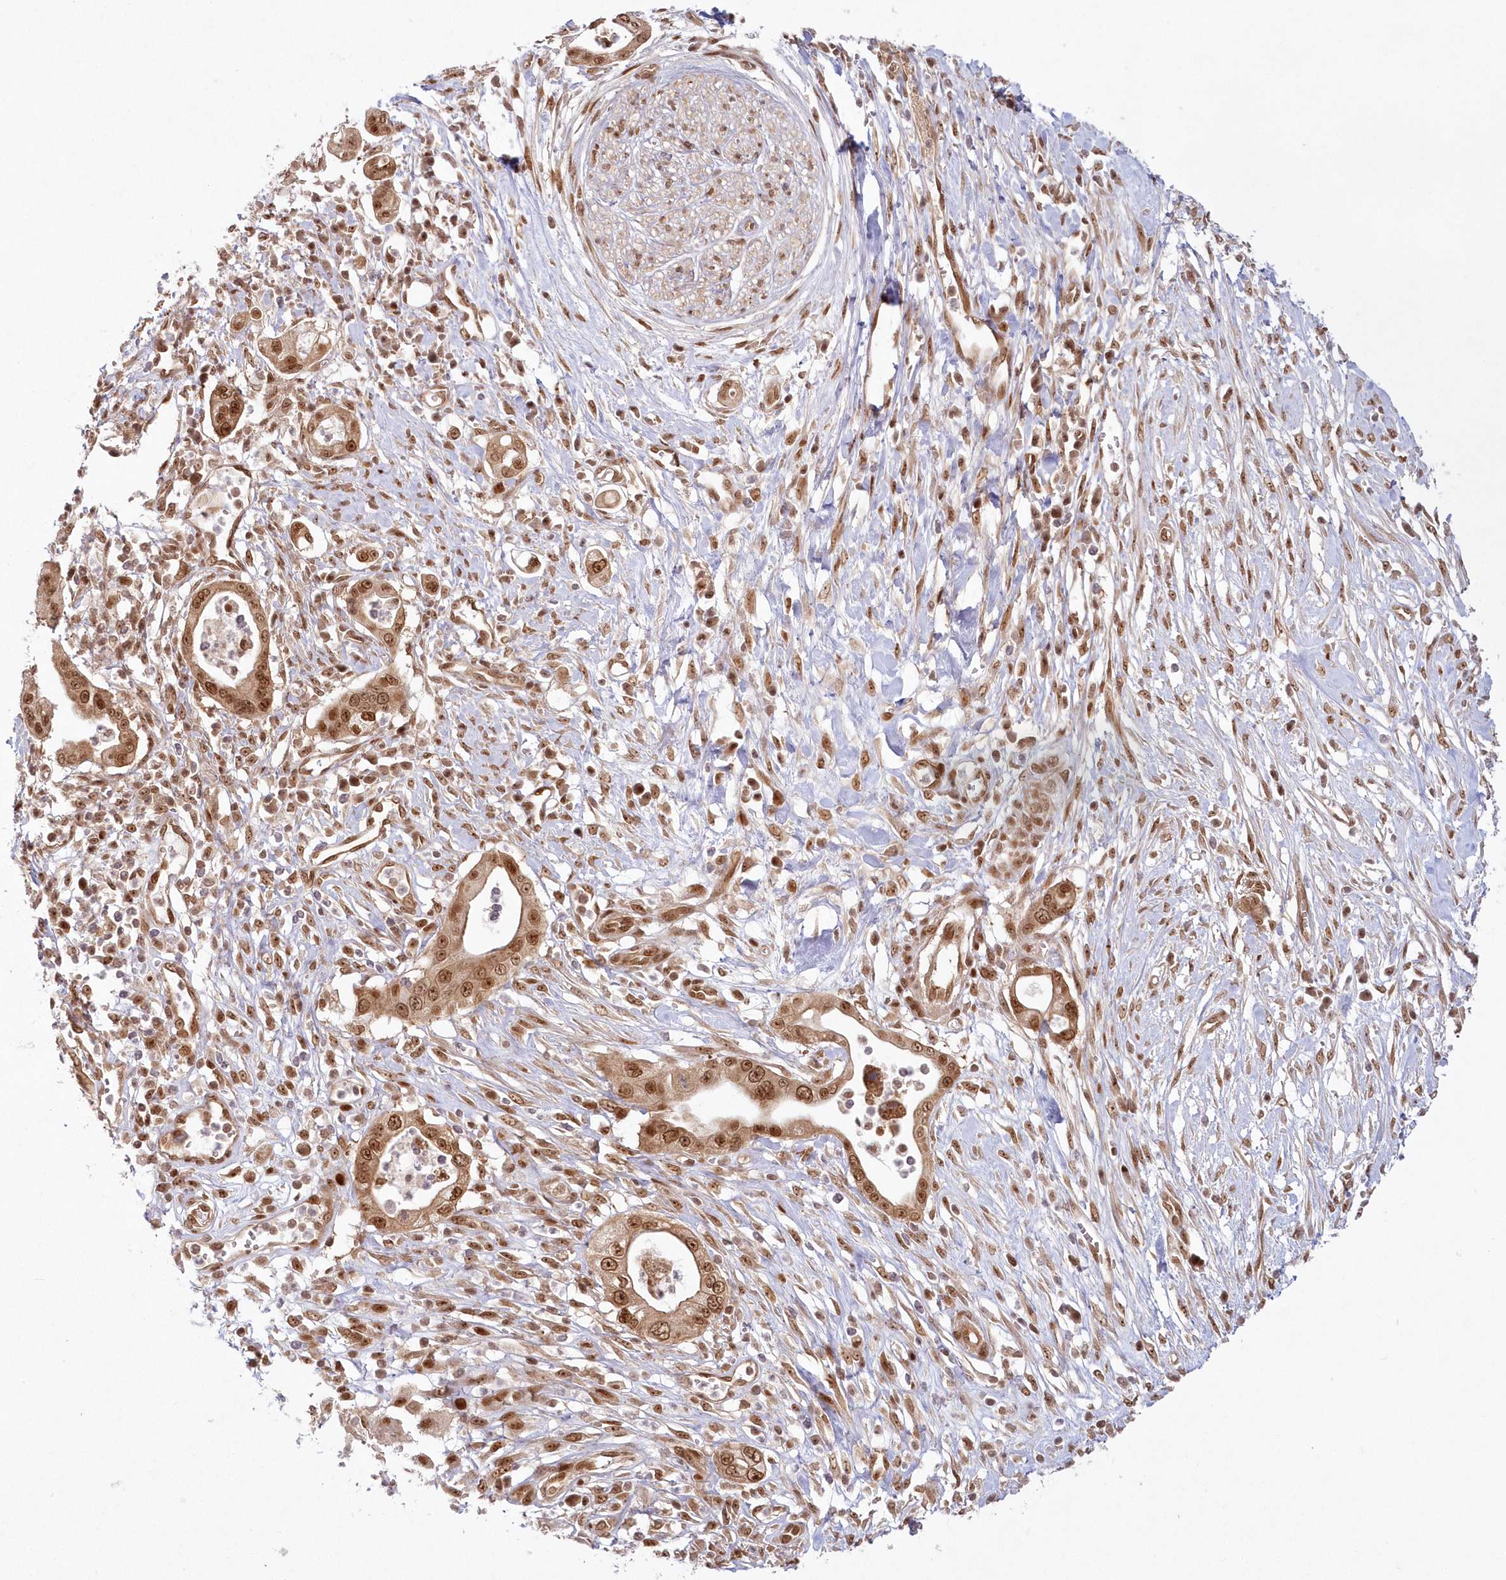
{"staining": {"intensity": "strong", "quantity": ">75%", "location": "cytoplasmic/membranous,nuclear"}, "tissue": "pancreatic cancer", "cell_type": "Tumor cells", "image_type": "cancer", "snomed": [{"axis": "morphology", "description": "Adenocarcinoma, NOS"}, {"axis": "topography", "description": "Pancreas"}], "caption": "Pancreatic cancer (adenocarcinoma) tissue shows strong cytoplasmic/membranous and nuclear expression in approximately >75% of tumor cells, visualized by immunohistochemistry. The protein is shown in brown color, while the nuclei are stained blue.", "gene": "TOGARAM2", "patient": {"sex": "male", "age": 68}}